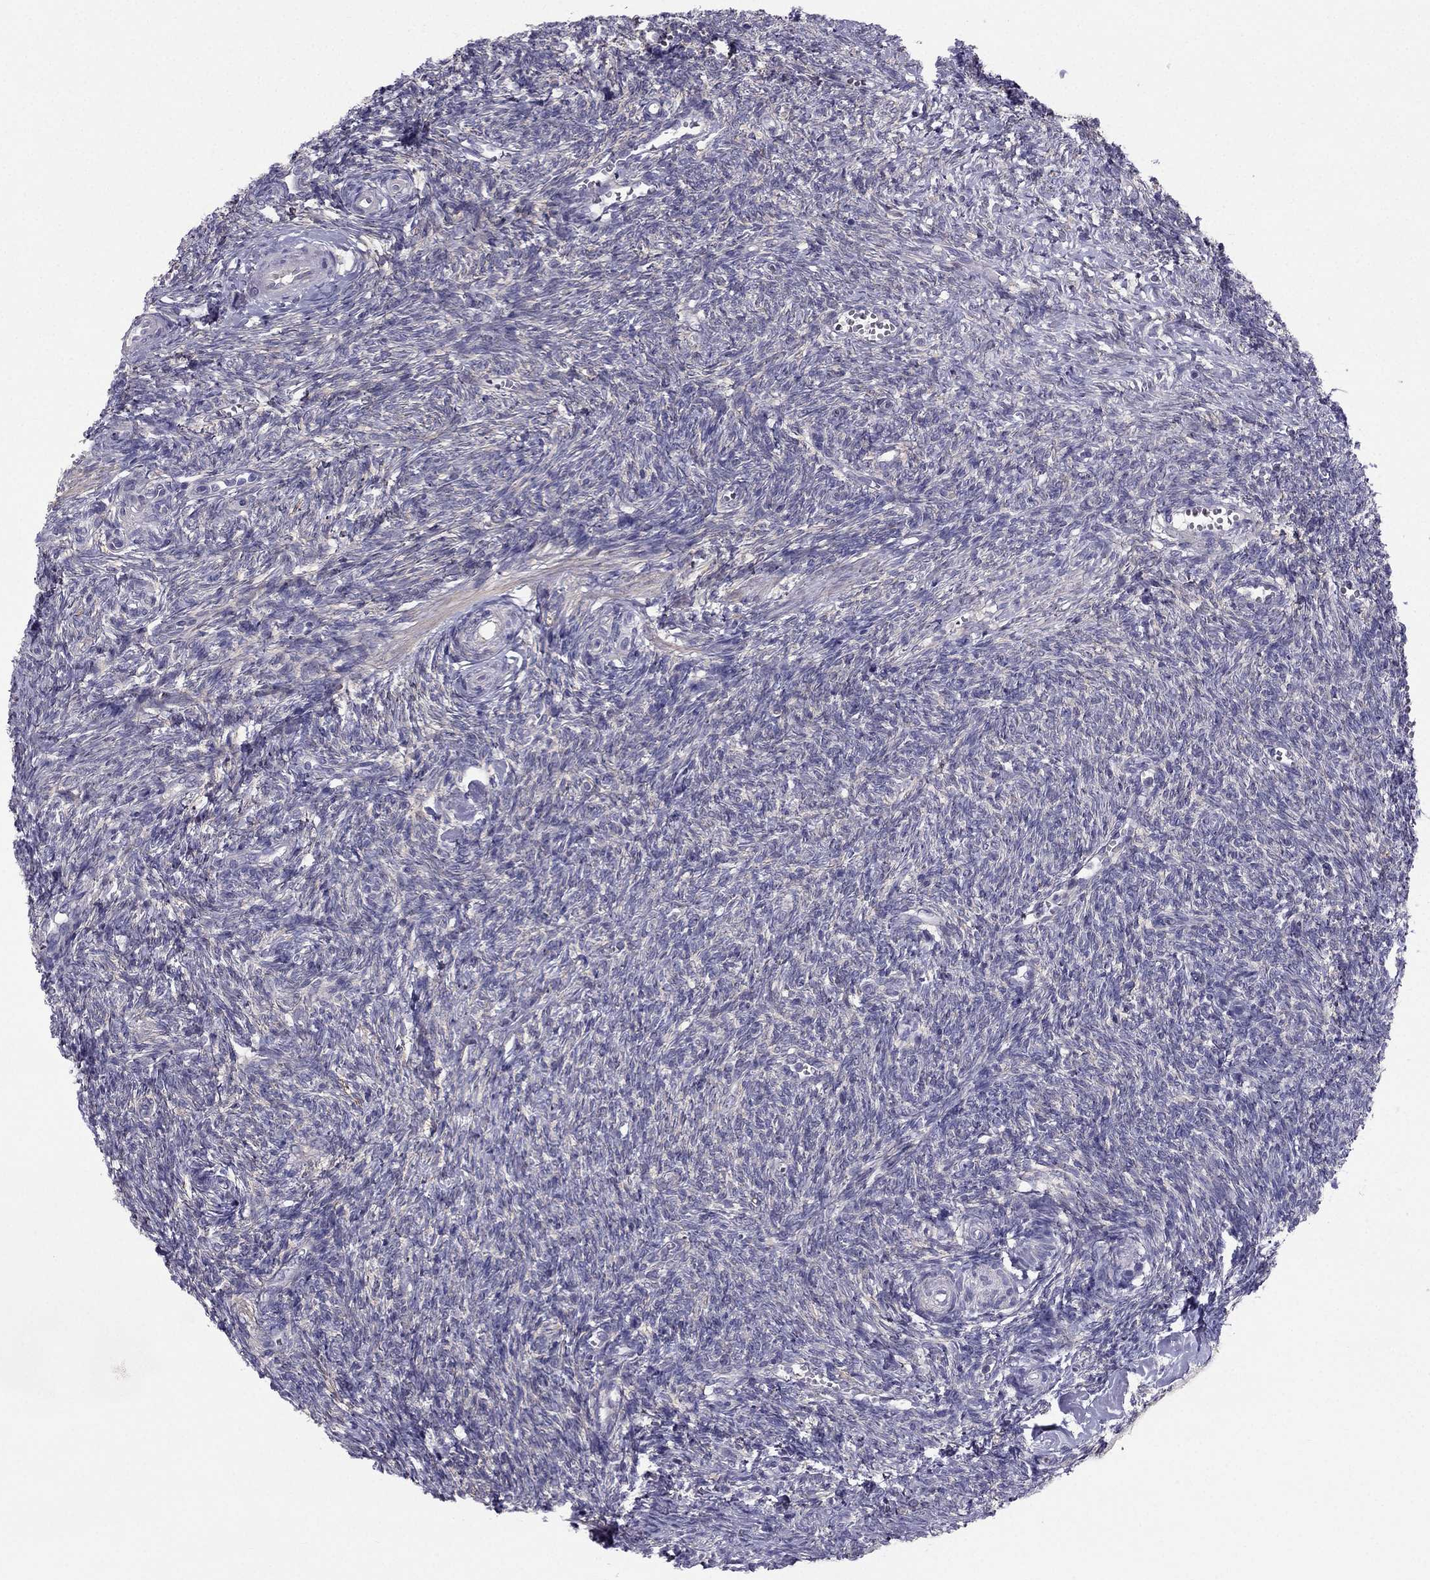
{"staining": {"intensity": "weak", "quantity": "25%-75%", "location": "cytoplasmic/membranous"}, "tissue": "ovary", "cell_type": "Follicle cells", "image_type": "normal", "snomed": [{"axis": "morphology", "description": "Normal tissue, NOS"}, {"axis": "topography", "description": "Ovary"}], "caption": "A low amount of weak cytoplasmic/membranous positivity is seen in approximately 25%-75% of follicle cells in unremarkable ovary.", "gene": "SYT5", "patient": {"sex": "female", "age": 43}}